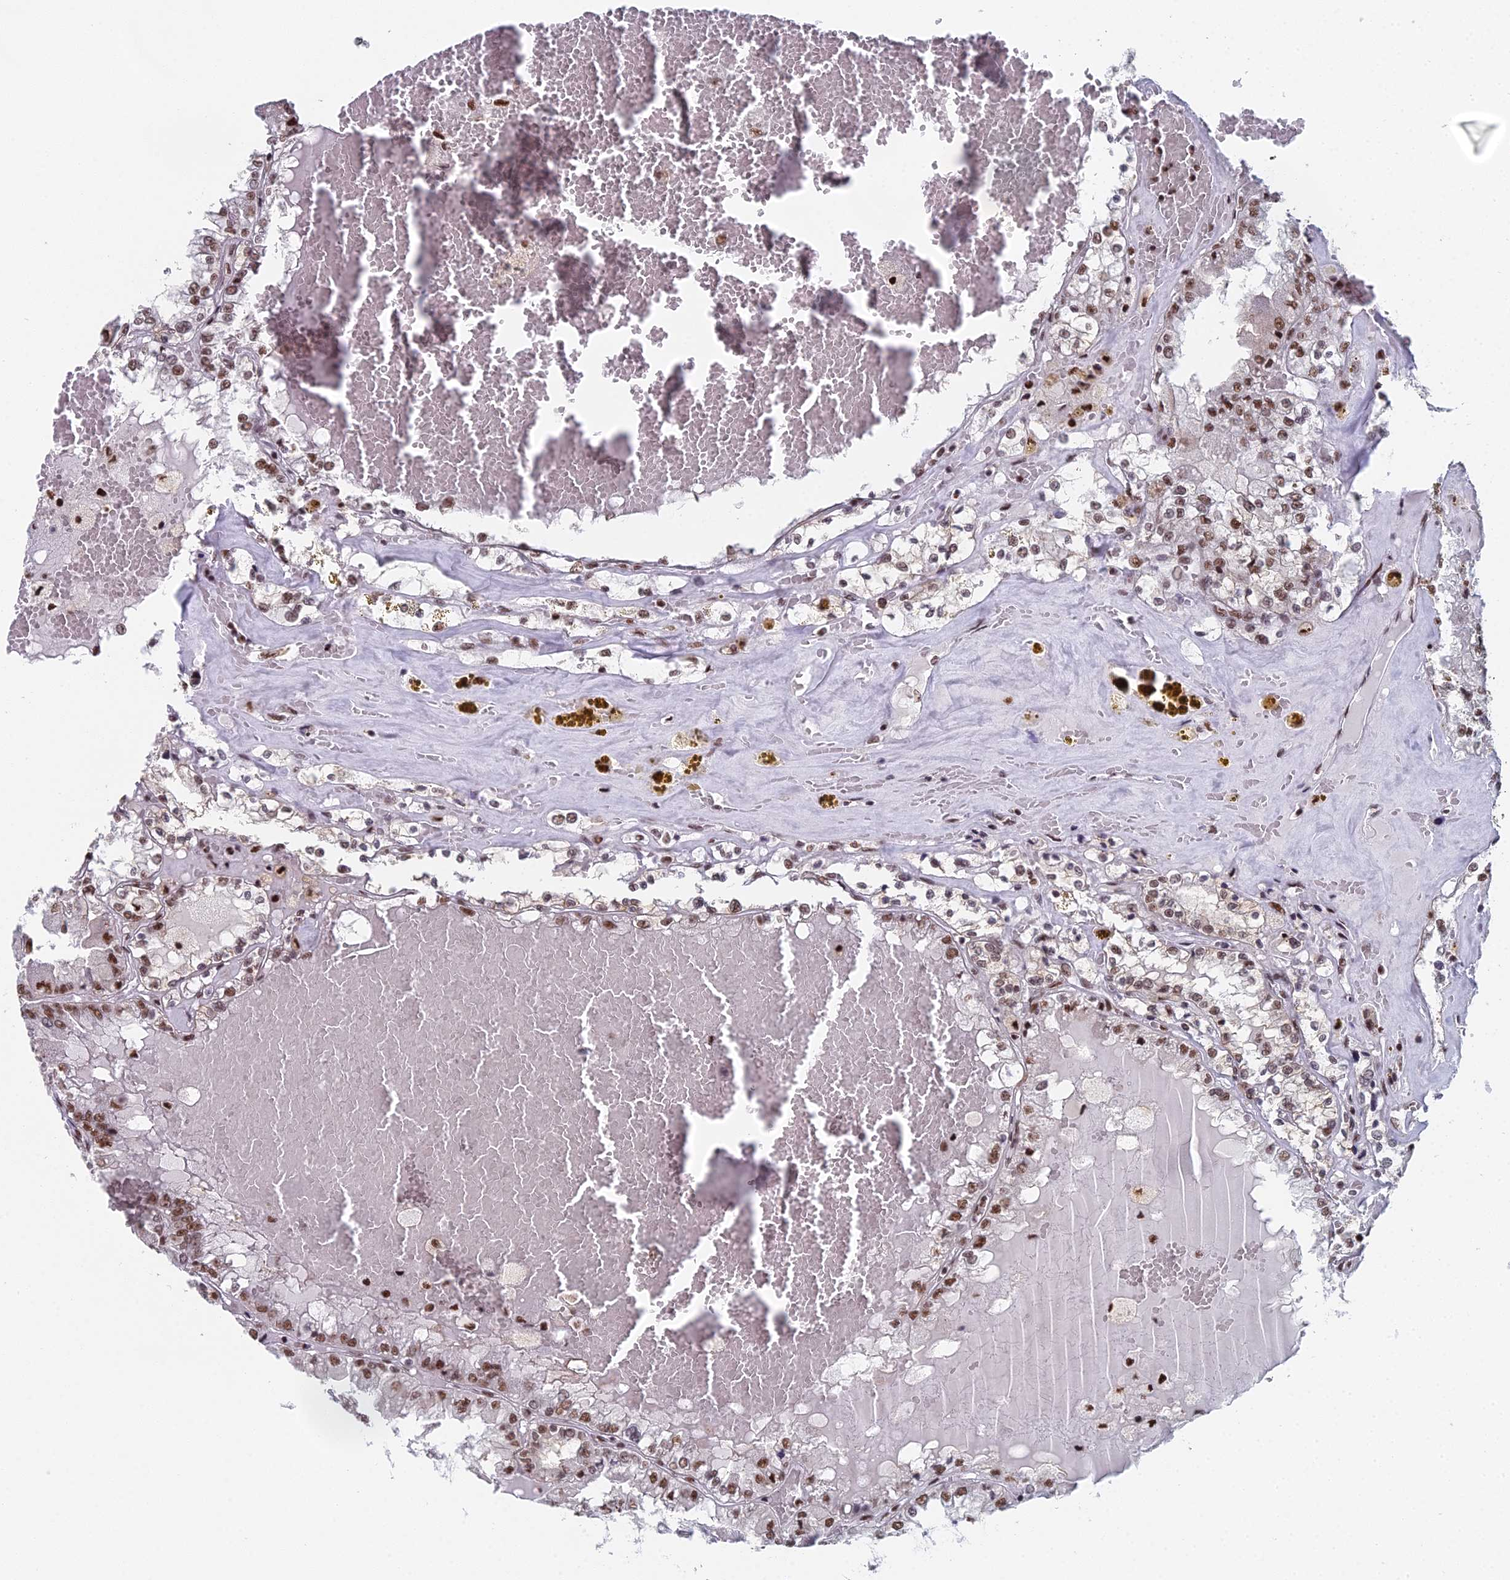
{"staining": {"intensity": "moderate", "quantity": ">75%", "location": "nuclear"}, "tissue": "renal cancer", "cell_type": "Tumor cells", "image_type": "cancer", "snomed": [{"axis": "morphology", "description": "Adenocarcinoma, NOS"}, {"axis": "topography", "description": "Kidney"}], "caption": "Renal cancer stained for a protein shows moderate nuclear positivity in tumor cells.", "gene": "SF3B3", "patient": {"sex": "female", "age": 56}}